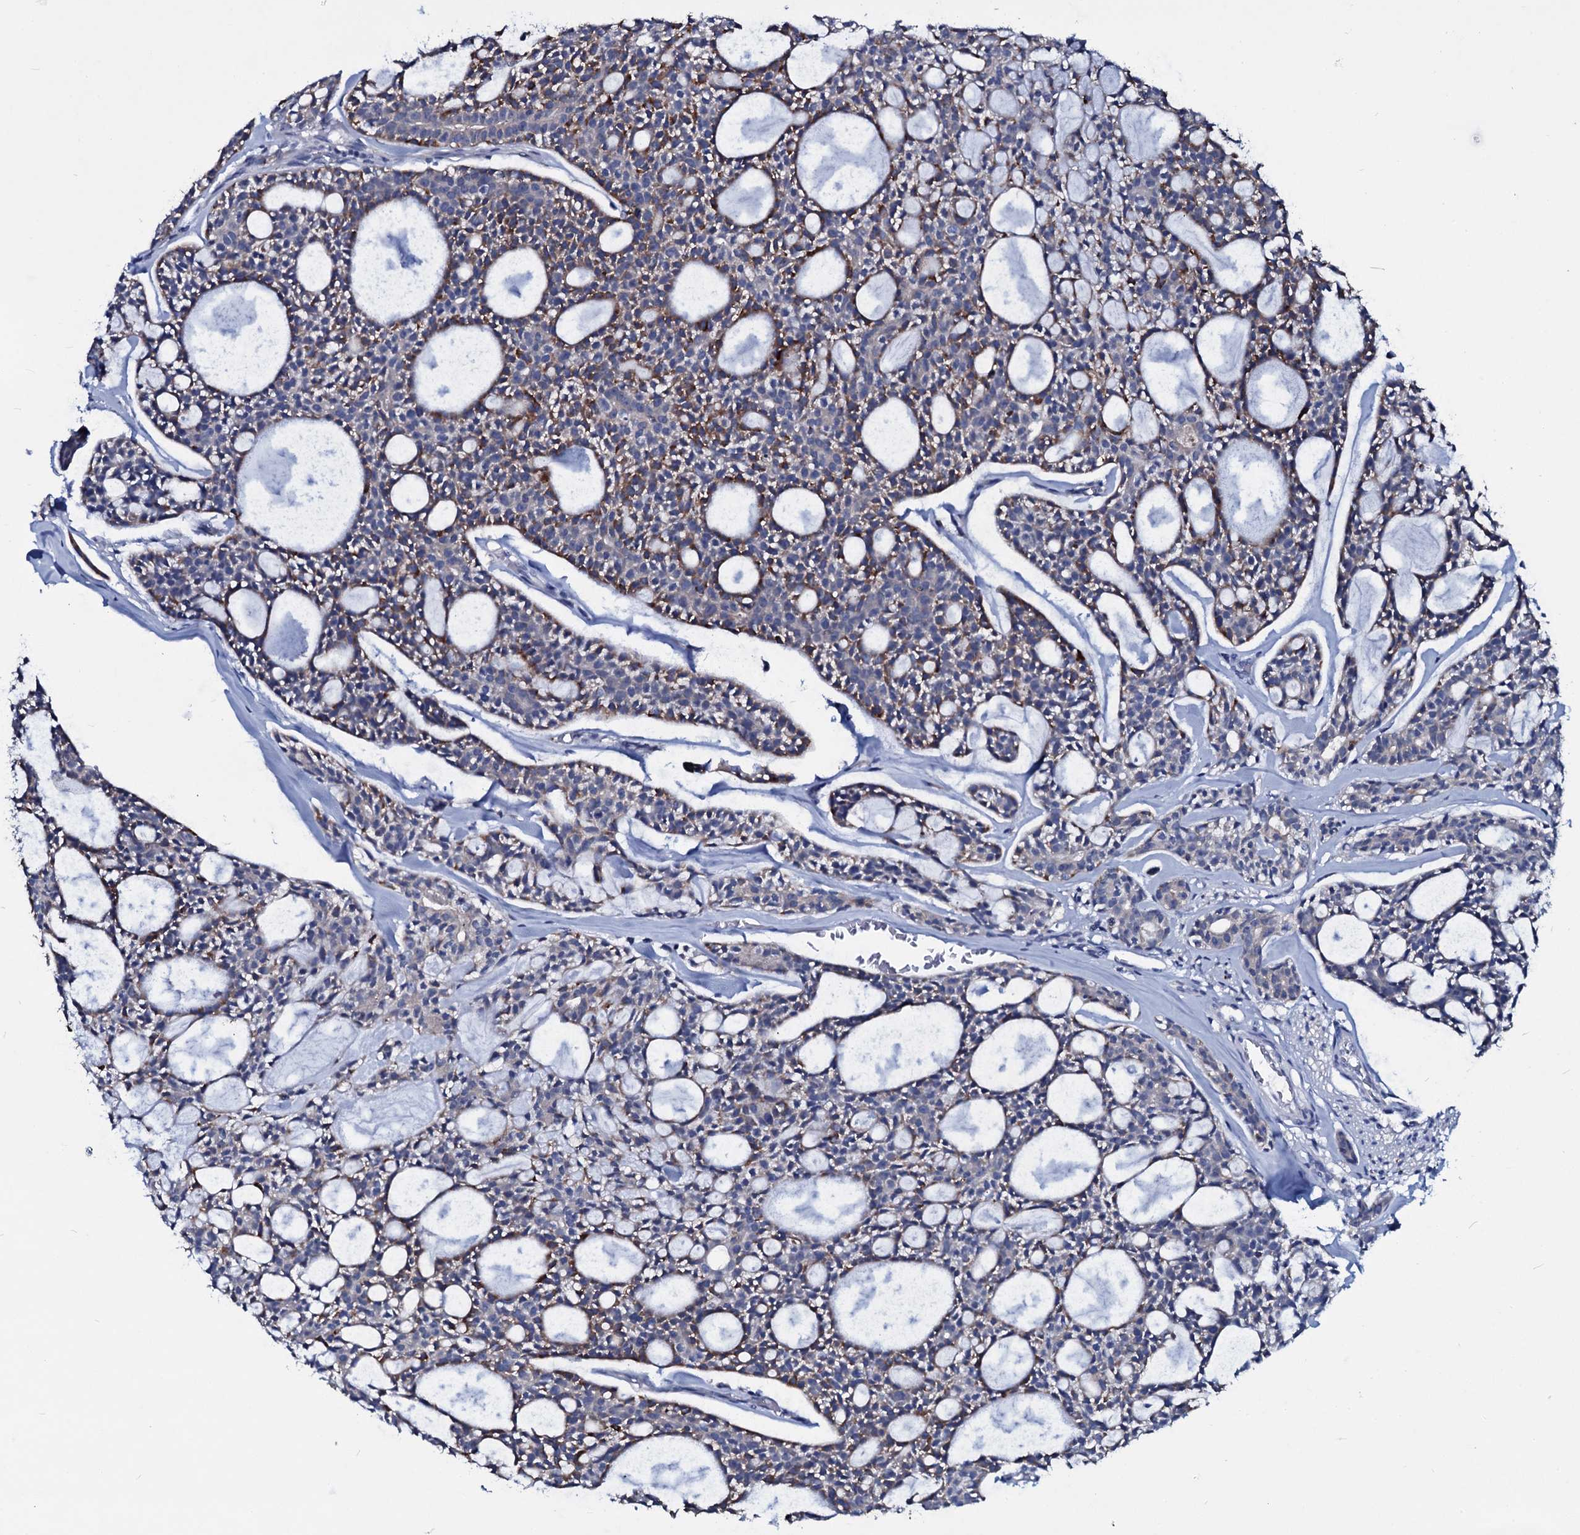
{"staining": {"intensity": "moderate", "quantity": "<25%", "location": "cytoplasmic/membranous"}, "tissue": "head and neck cancer", "cell_type": "Tumor cells", "image_type": "cancer", "snomed": [{"axis": "morphology", "description": "Adenocarcinoma, NOS"}, {"axis": "topography", "description": "Salivary gland"}, {"axis": "topography", "description": "Head-Neck"}], "caption": "Human head and neck cancer (adenocarcinoma) stained for a protein (brown) demonstrates moderate cytoplasmic/membranous positive expression in about <25% of tumor cells.", "gene": "TPGS2", "patient": {"sex": "male", "age": 55}}